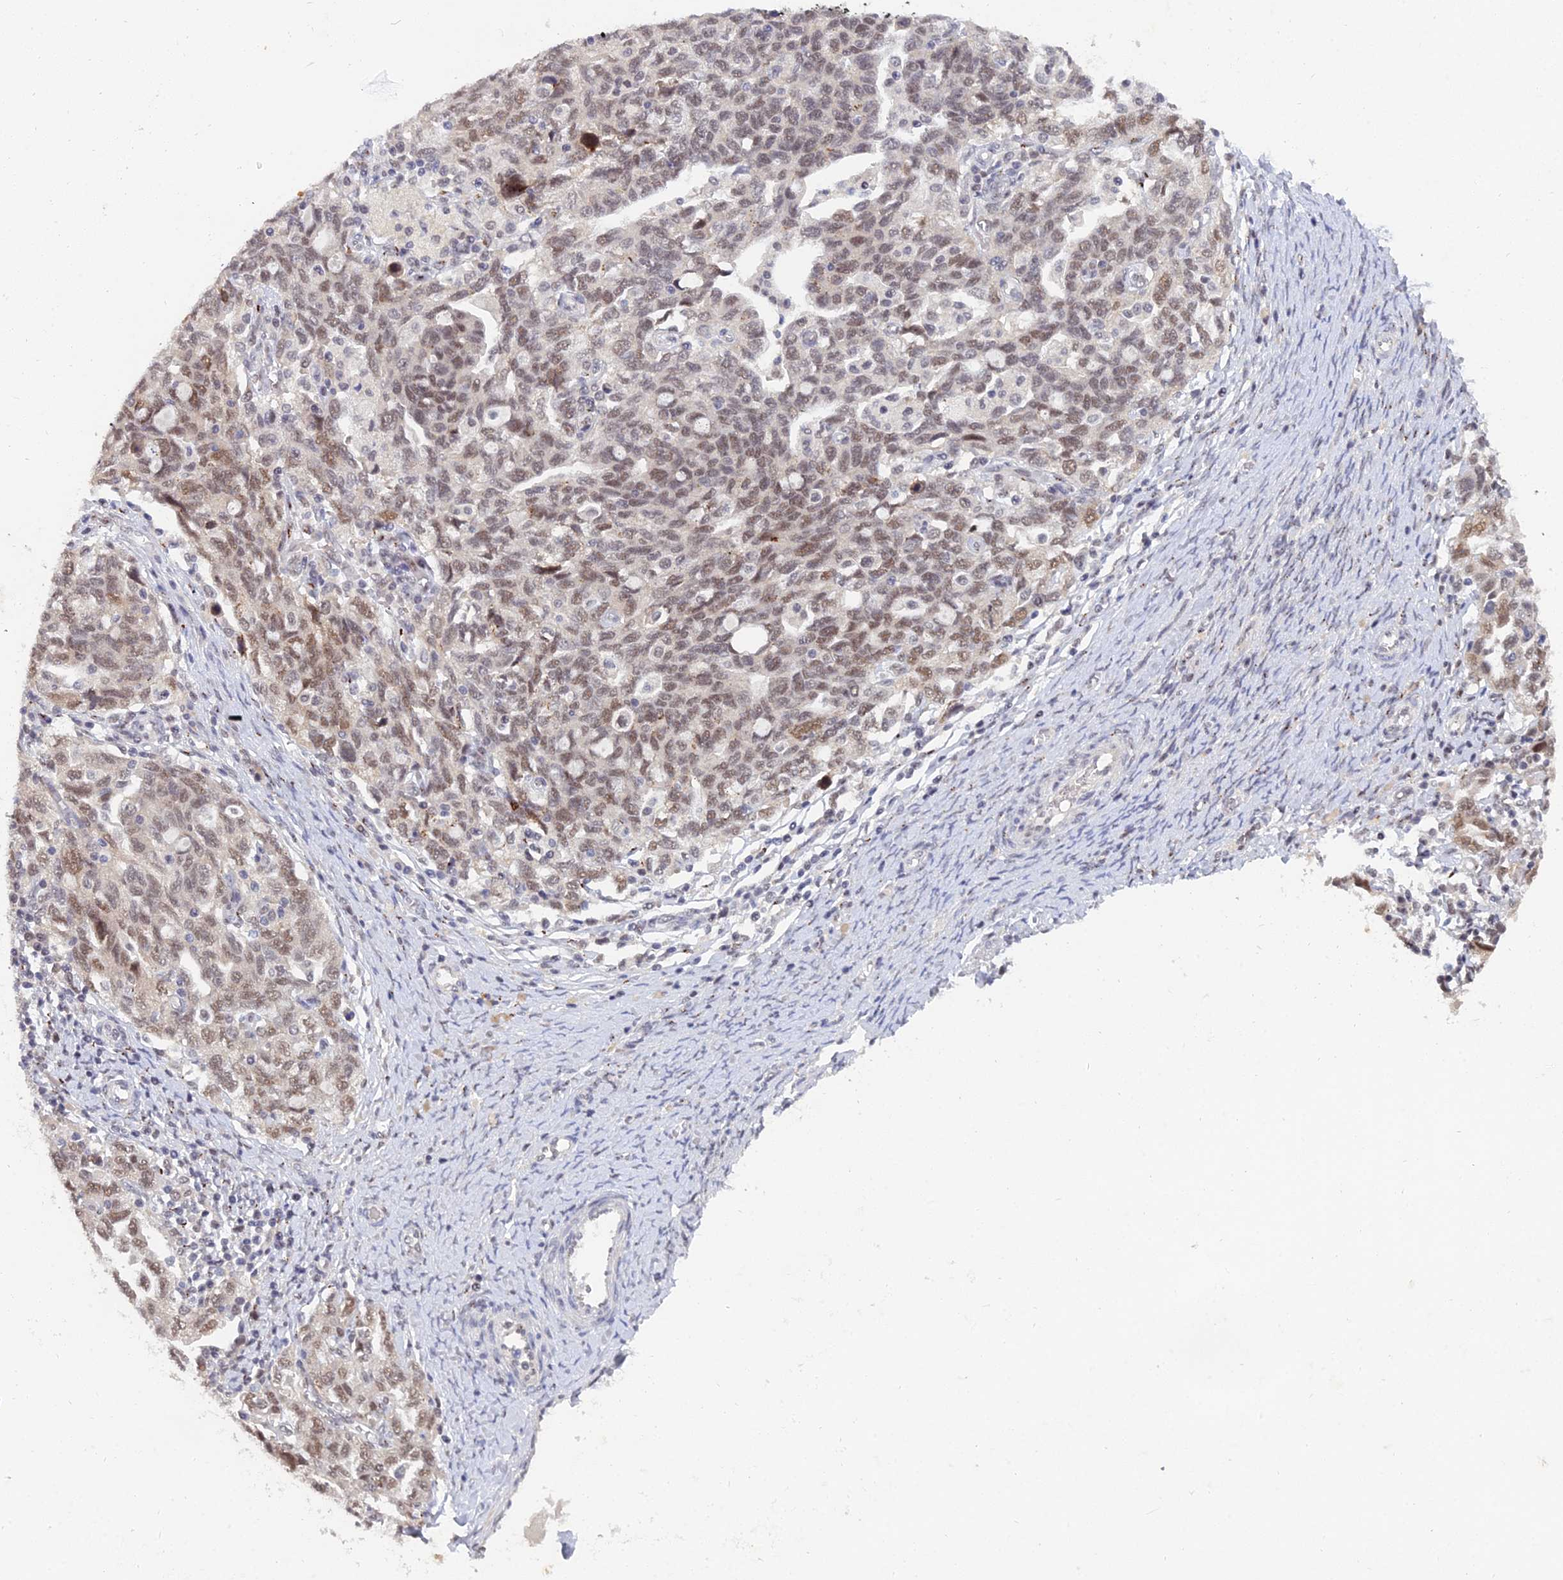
{"staining": {"intensity": "moderate", "quantity": ">75%", "location": "nuclear"}, "tissue": "ovarian cancer", "cell_type": "Tumor cells", "image_type": "cancer", "snomed": [{"axis": "morphology", "description": "Carcinoma, NOS"}, {"axis": "morphology", "description": "Cystadenocarcinoma, serous, NOS"}, {"axis": "topography", "description": "Ovary"}], "caption": "A micrograph showing moderate nuclear expression in approximately >75% of tumor cells in ovarian cancer (carcinoma), as visualized by brown immunohistochemical staining.", "gene": "THOC3", "patient": {"sex": "female", "age": 69}}